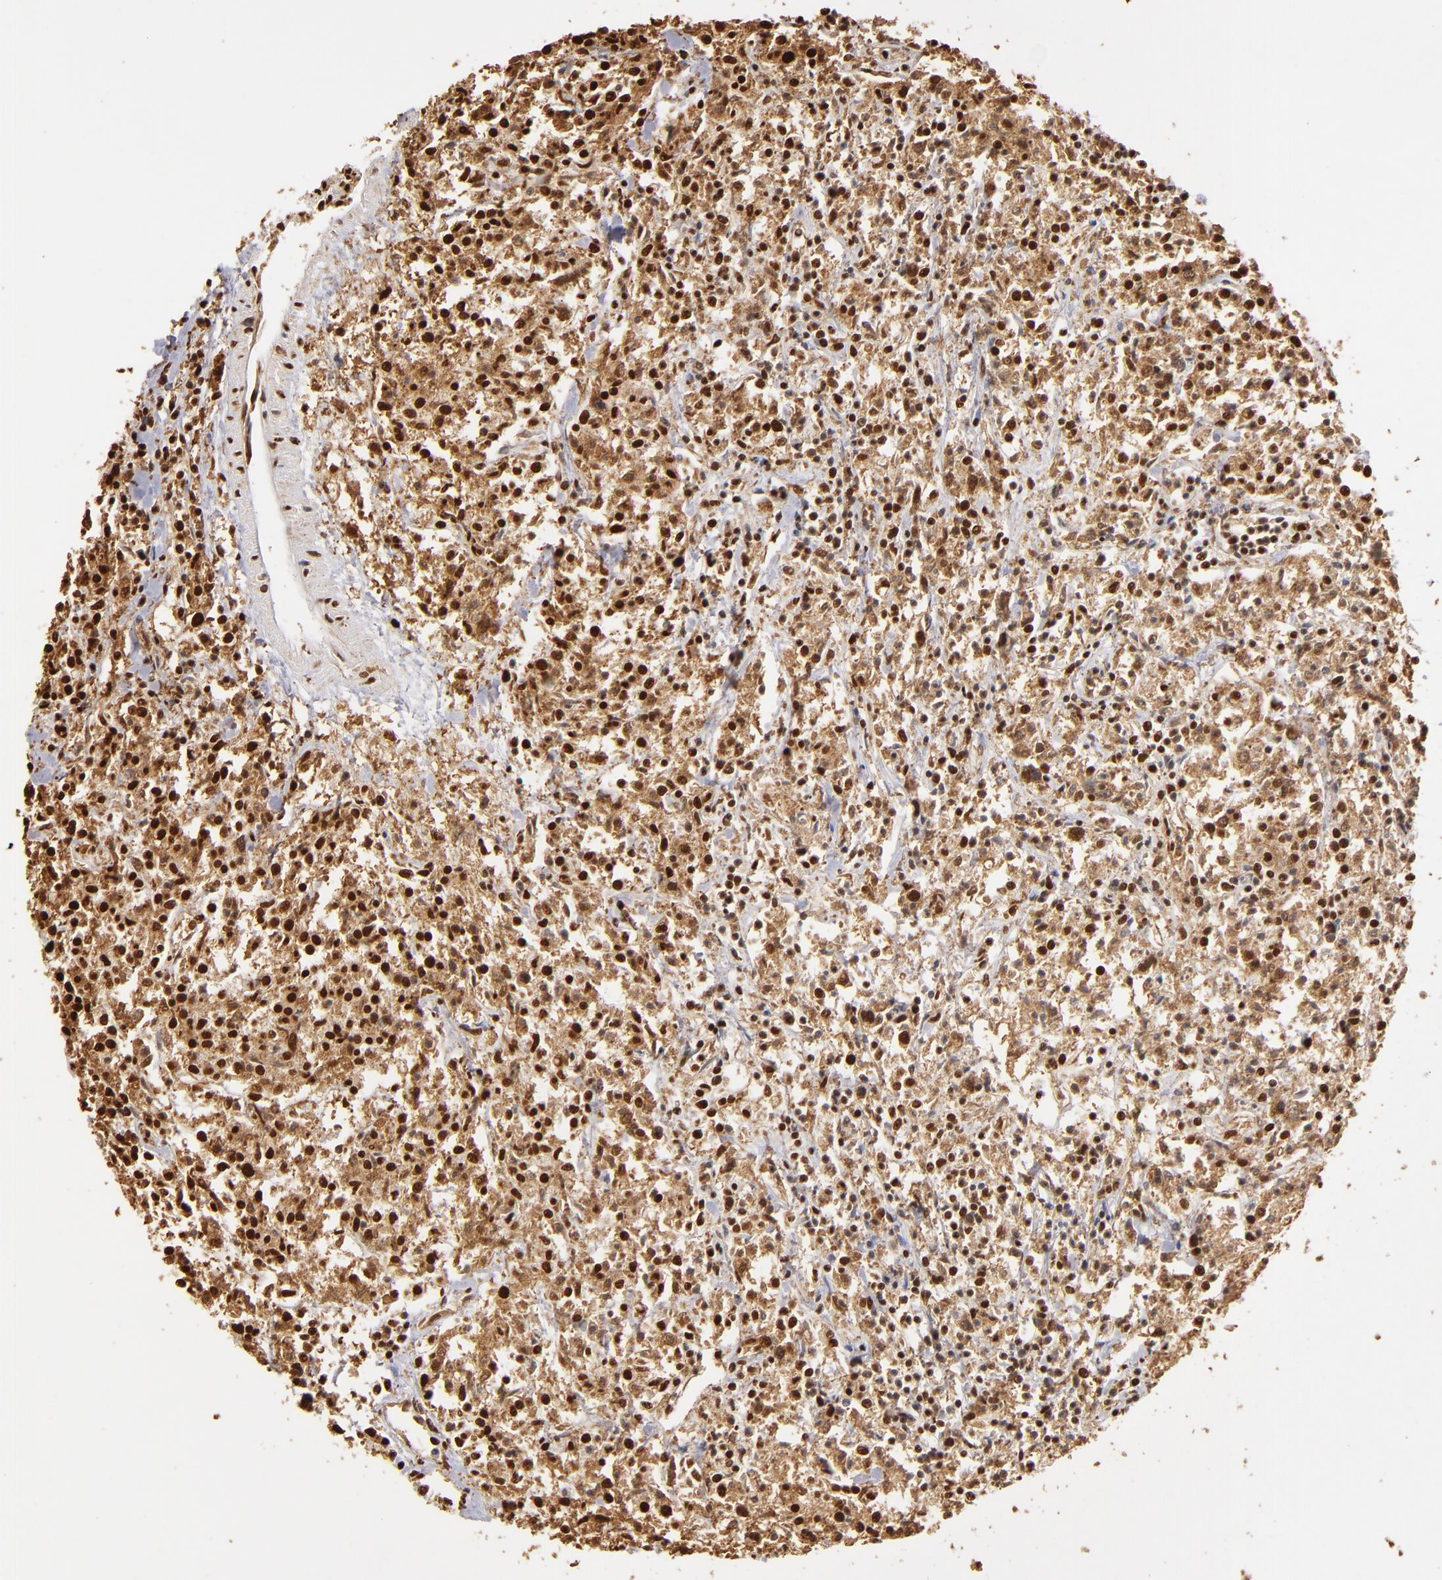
{"staining": {"intensity": "strong", "quantity": ">75%", "location": "cytoplasmic/membranous,nuclear"}, "tissue": "lymphoma", "cell_type": "Tumor cells", "image_type": "cancer", "snomed": [{"axis": "morphology", "description": "Malignant lymphoma, non-Hodgkin's type, Low grade"}, {"axis": "topography", "description": "Small intestine"}], "caption": "Tumor cells exhibit high levels of strong cytoplasmic/membranous and nuclear staining in about >75% of cells in lymphoma.", "gene": "ILF3", "patient": {"sex": "female", "age": 59}}